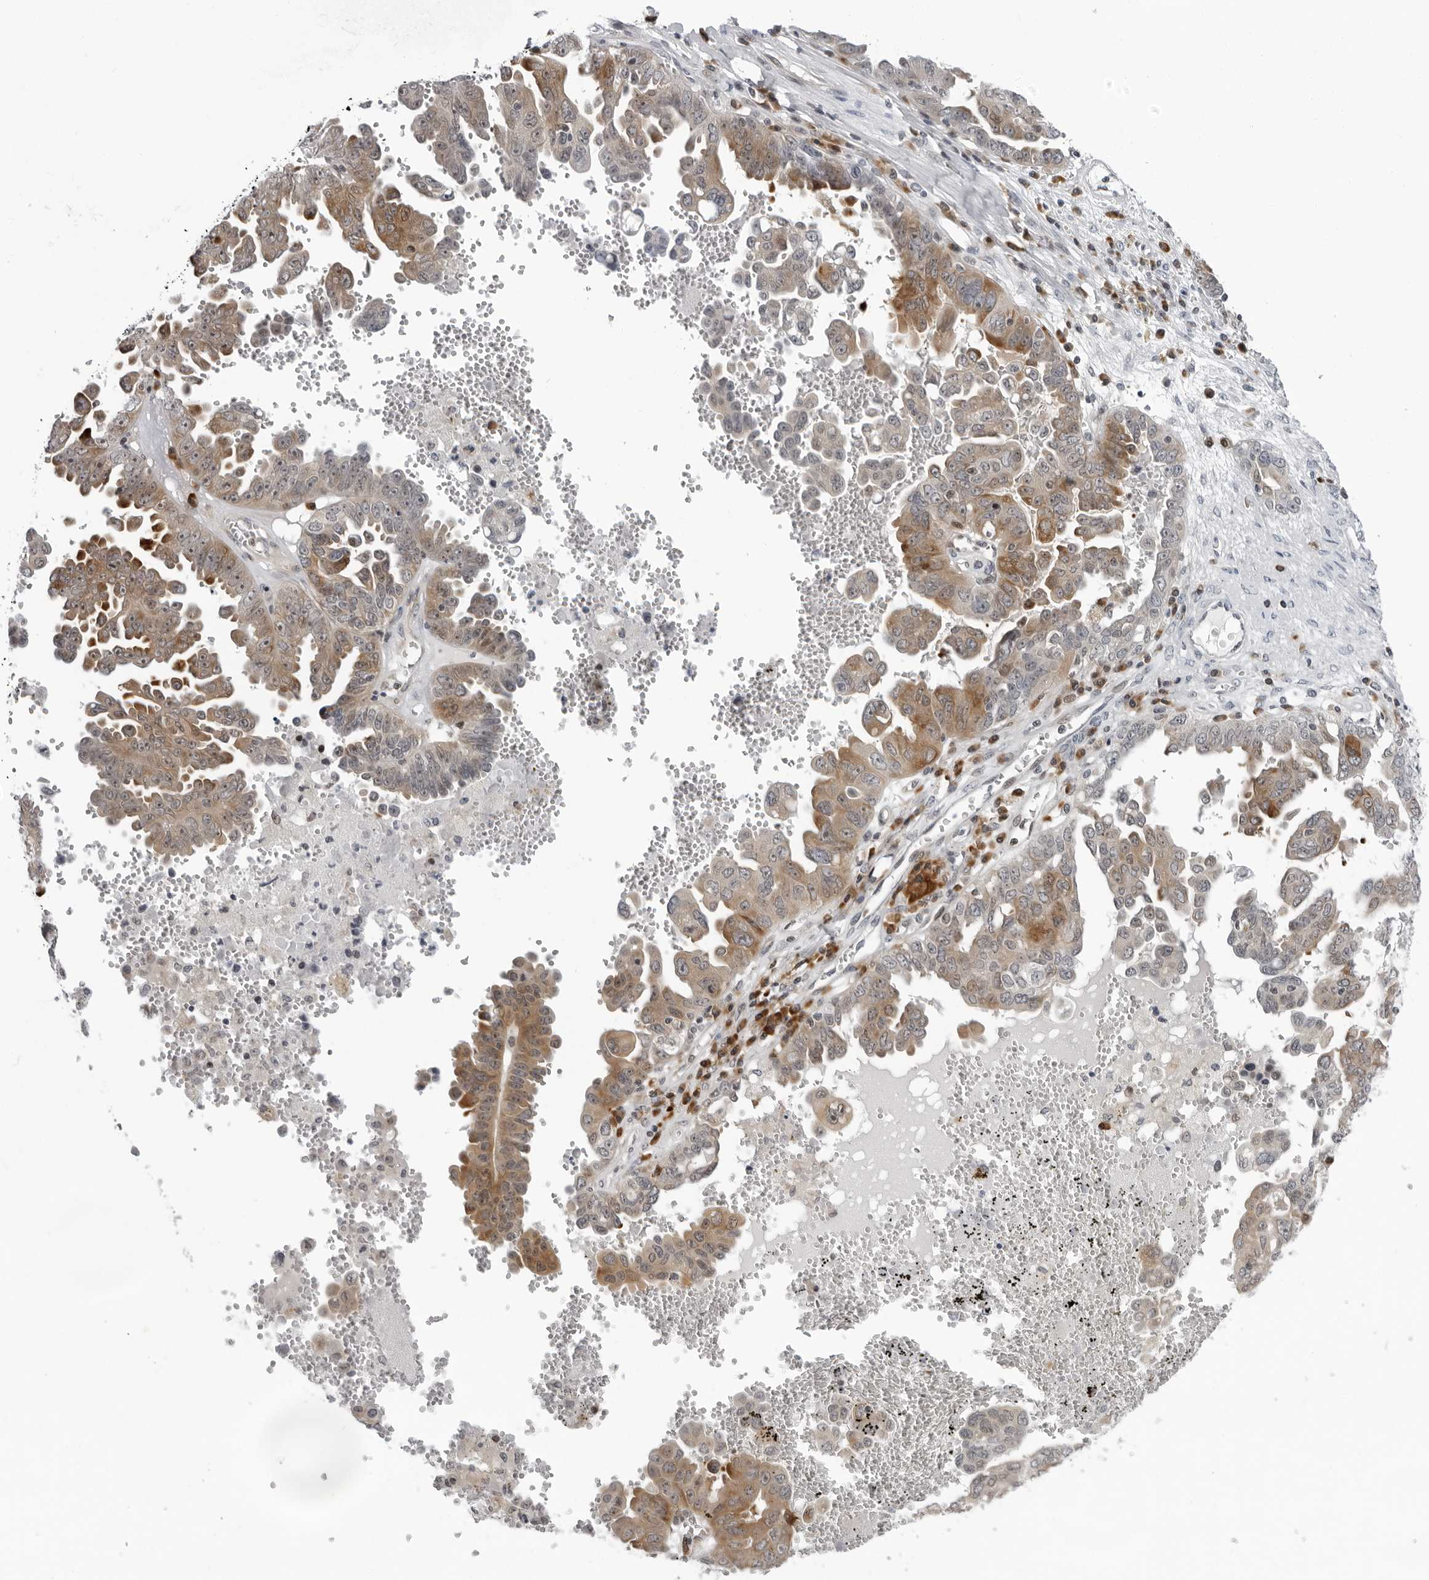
{"staining": {"intensity": "moderate", "quantity": ">75%", "location": "cytoplasmic/membranous"}, "tissue": "ovarian cancer", "cell_type": "Tumor cells", "image_type": "cancer", "snomed": [{"axis": "morphology", "description": "Carcinoma, endometroid"}, {"axis": "topography", "description": "Ovary"}], "caption": "An IHC image of tumor tissue is shown. Protein staining in brown labels moderate cytoplasmic/membranous positivity in ovarian endometroid carcinoma within tumor cells.", "gene": "PIP4K2C", "patient": {"sex": "female", "age": 62}}